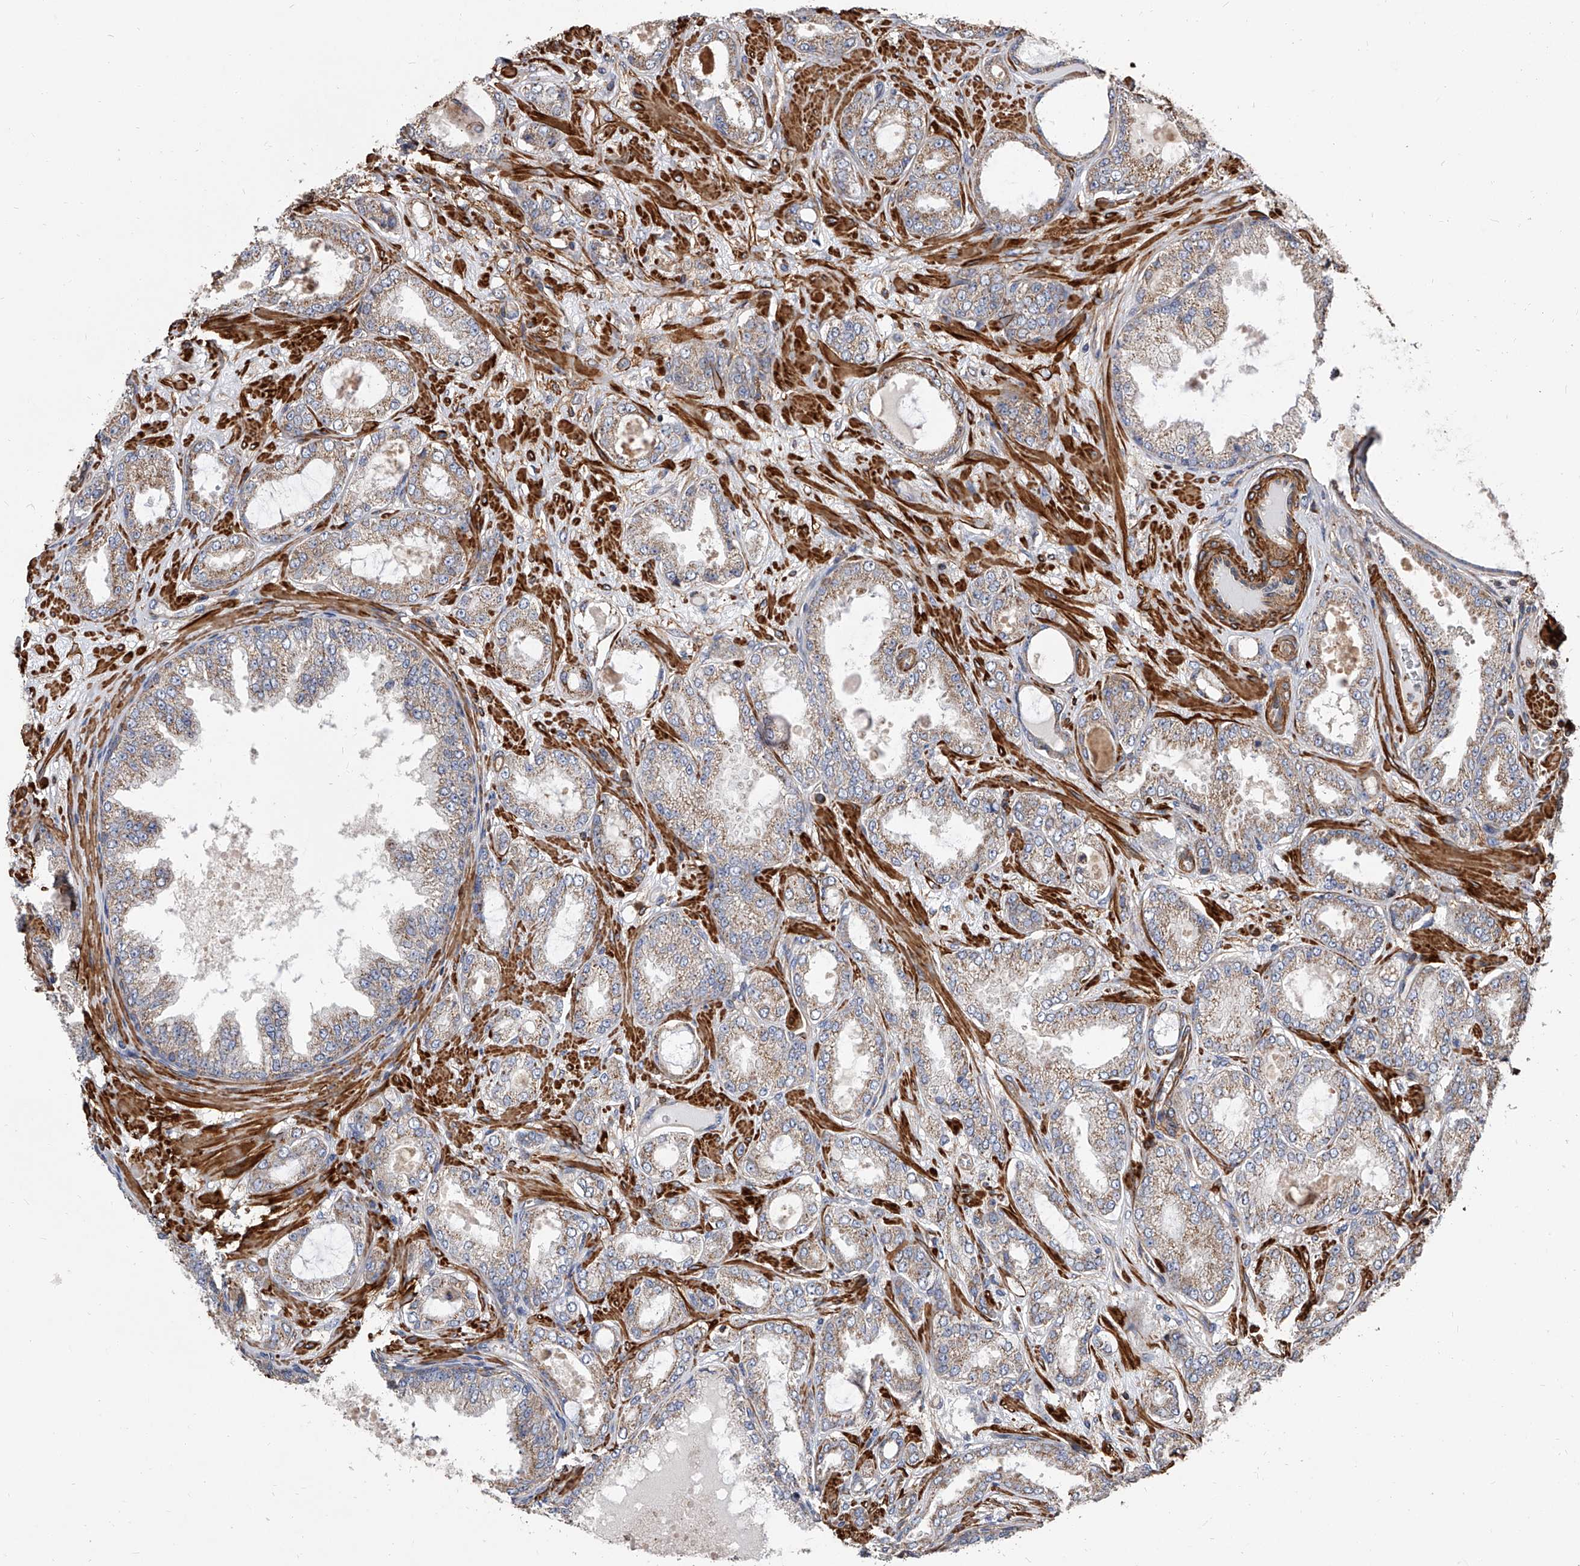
{"staining": {"intensity": "weak", "quantity": "25%-75%", "location": "cytoplasmic/membranous"}, "tissue": "prostate cancer", "cell_type": "Tumor cells", "image_type": "cancer", "snomed": [{"axis": "morphology", "description": "Adenocarcinoma, Low grade"}, {"axis": "topography", "description": "Prostate"}], "caption": "Tumor cells exhibit weak cytoplasmic/membranous positivity in about 25%-75% of cells in prostate cancer. (DAB (3,3'-diaminobenzidine) IHC, brown staining for protein, blue staining for nuclei).", "gene": "PISD", "patient": {"sex": "male", "age": 63}}